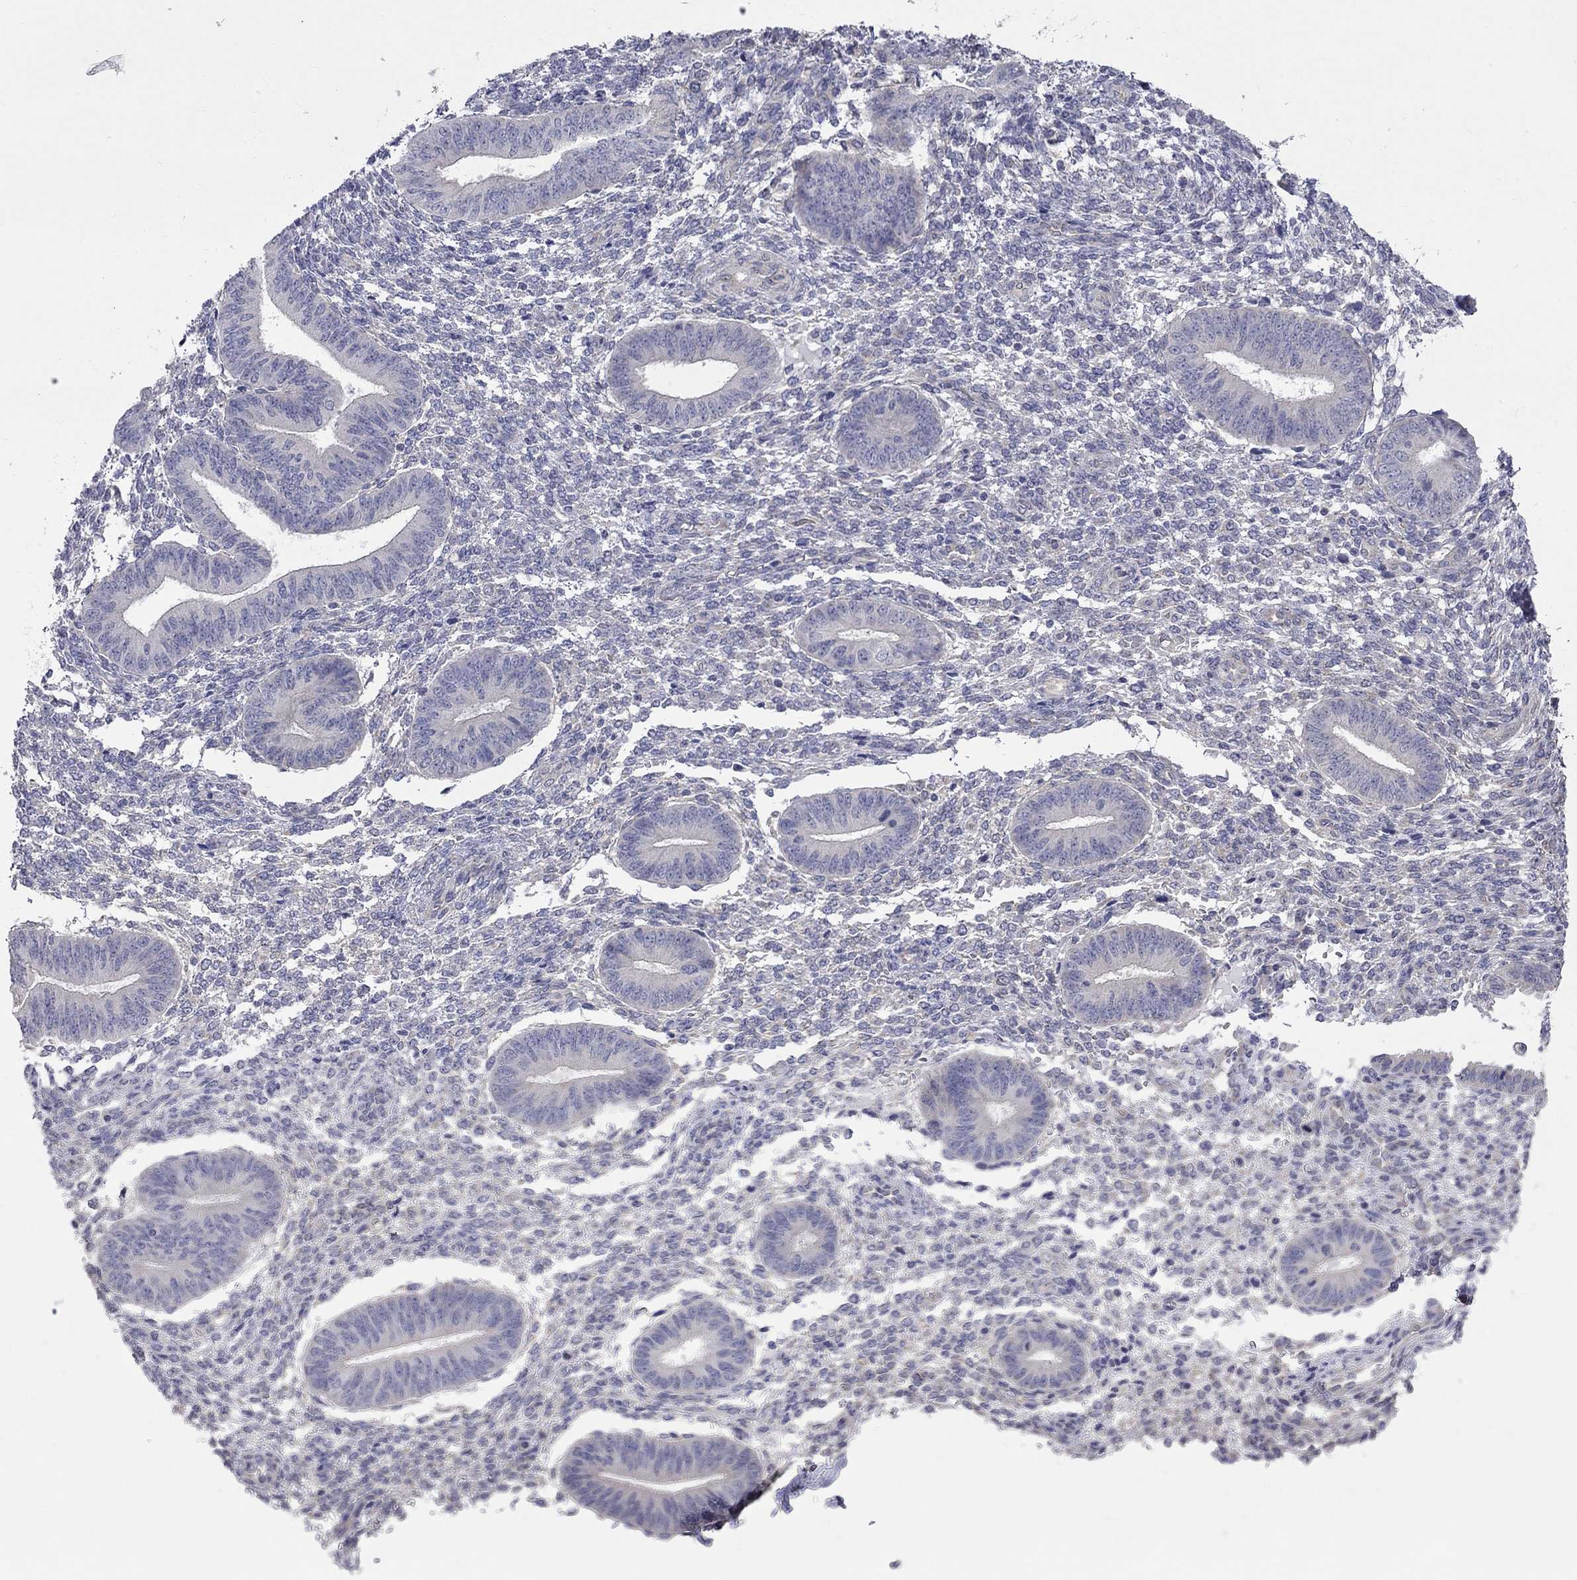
{"staining": {"intensity": "negative", "quantity": "none", "location": "none"}, "tissue": "endometrium", "cell_type": "Cells in endometrial stroma", "image_type": "normal", "snomed": [{"axis": "morphology", "description": "Normal tissue, NOS"}, {"axis": "topography", "description": "Endometrium"}], "caption": "This histopathology image is of unremarkable endometrium stained with immunohistochemistry (IHC) to label a protein in brown with the nuclei are counter-stained blue. There is no staining in cells in endometrial stroma. (DAB (3,3'-diaminobenzidine) immunohistochemistry with hematoxylin counter stain).", "gene": "OPRK1", "patient": {"sex": "female", "age": 47}}